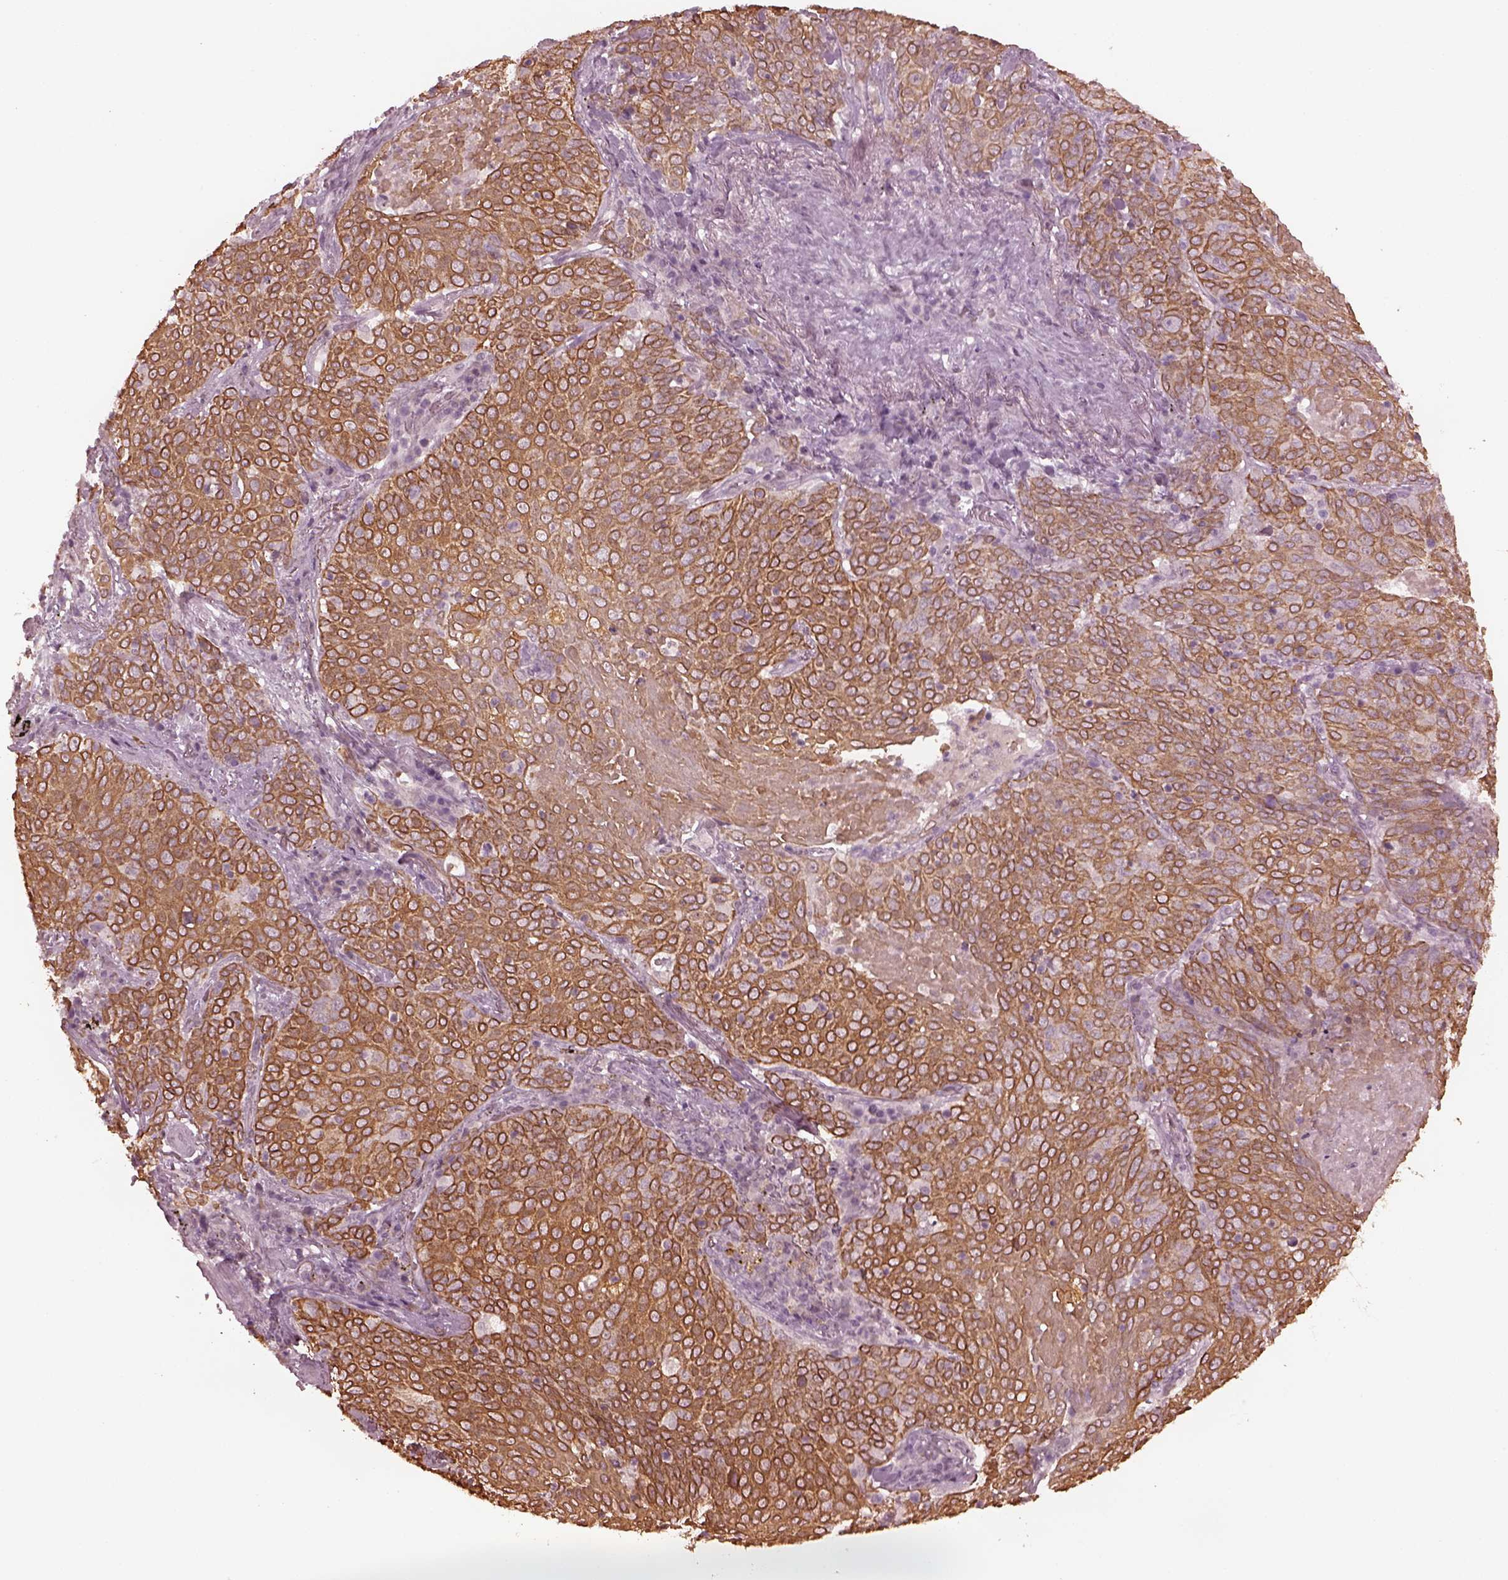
{"staining": {"intensity": "strong", "quantity": ">75%", "location": "cytoplasmic/membranous"}, "tissue": "lung cancer", "cell_type": "Tumor cells", "image_type": "cancer", "snomed": [{"axis": "morphology", "description": "Squamous cell carcinoma, NOS"}, {"axis": "topography", "description": "Lung"}], "caption": "Immunohistochemistry micrograph of human lung squamous cell carcinoma stained for a protein (brown), which displays high levels of strong cytoplasmic/membranous expression in approximately >75% of tumor cells.", "gene": "KRT79", "patient": {"sex": "male", "age": 82}}